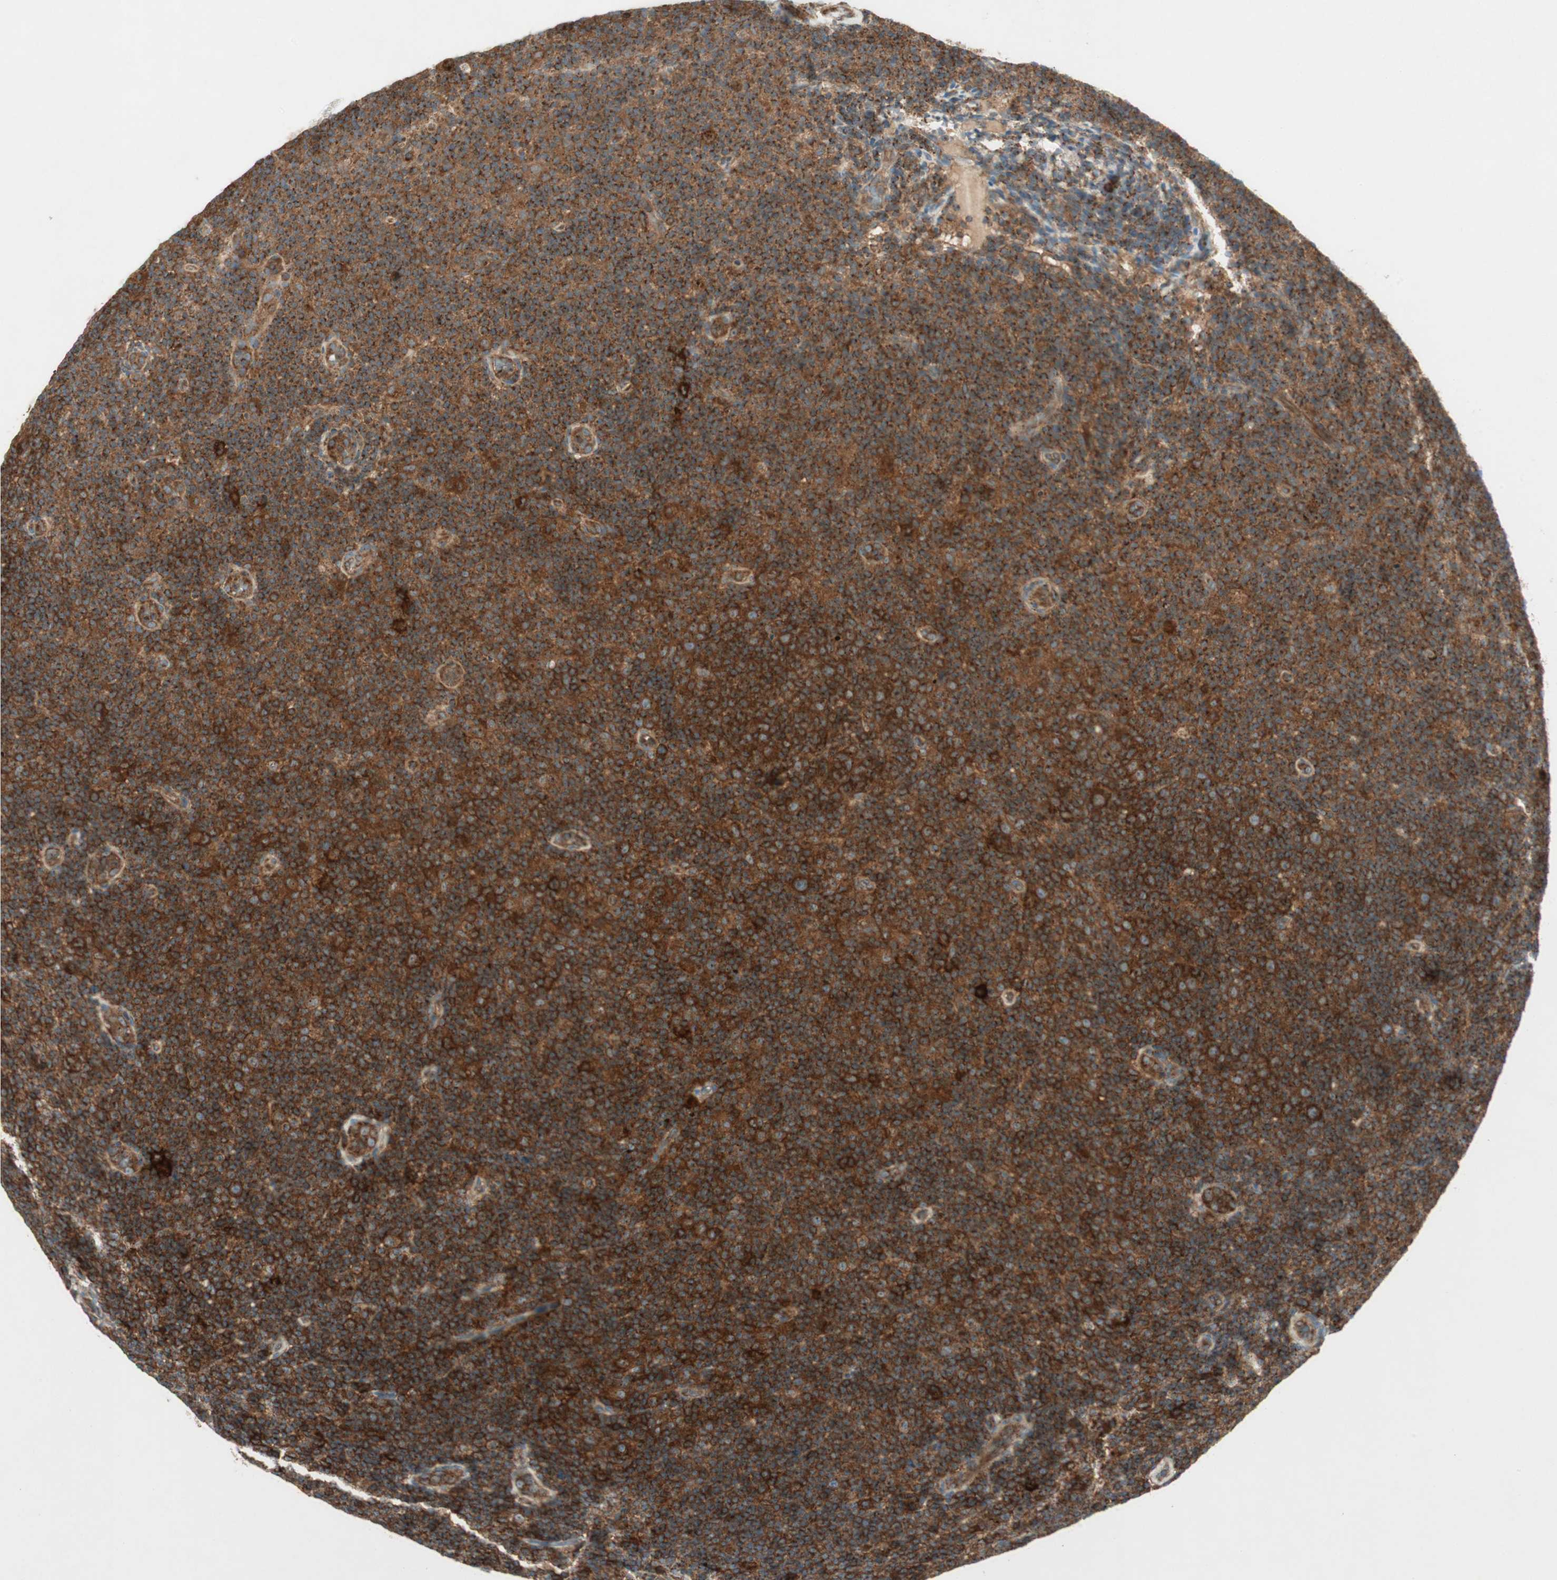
{"staining": {"intensity": "strong", "quantity": ">75%", "location": "cytoplasmic/membranous"}, "tissue": "lymphoma", "cell_type": "Tumor cells", "image_type": "cancer", "snomed": [{"axis": "morphology", "description": "Malignant lymphoma, non-Hodgkin's type, Low grade"}, {"axis": "topography", "description": "Lymph node"}], "caption": "Immunohistochemical staining of human malignant lymphoma, non-Hodgkin's type (low-grade) displays high levels of strong cytoplasmic/membranous positivity in approximately >75% of tumor cells. (Stains: DAB (3,3'-diaminobenzidine) in brown, nuclei in blue, Microscopy: brightfield microscopy at high magnification).", "gene": "CHADL", "patient": {"sex": "male", "age": 83}}